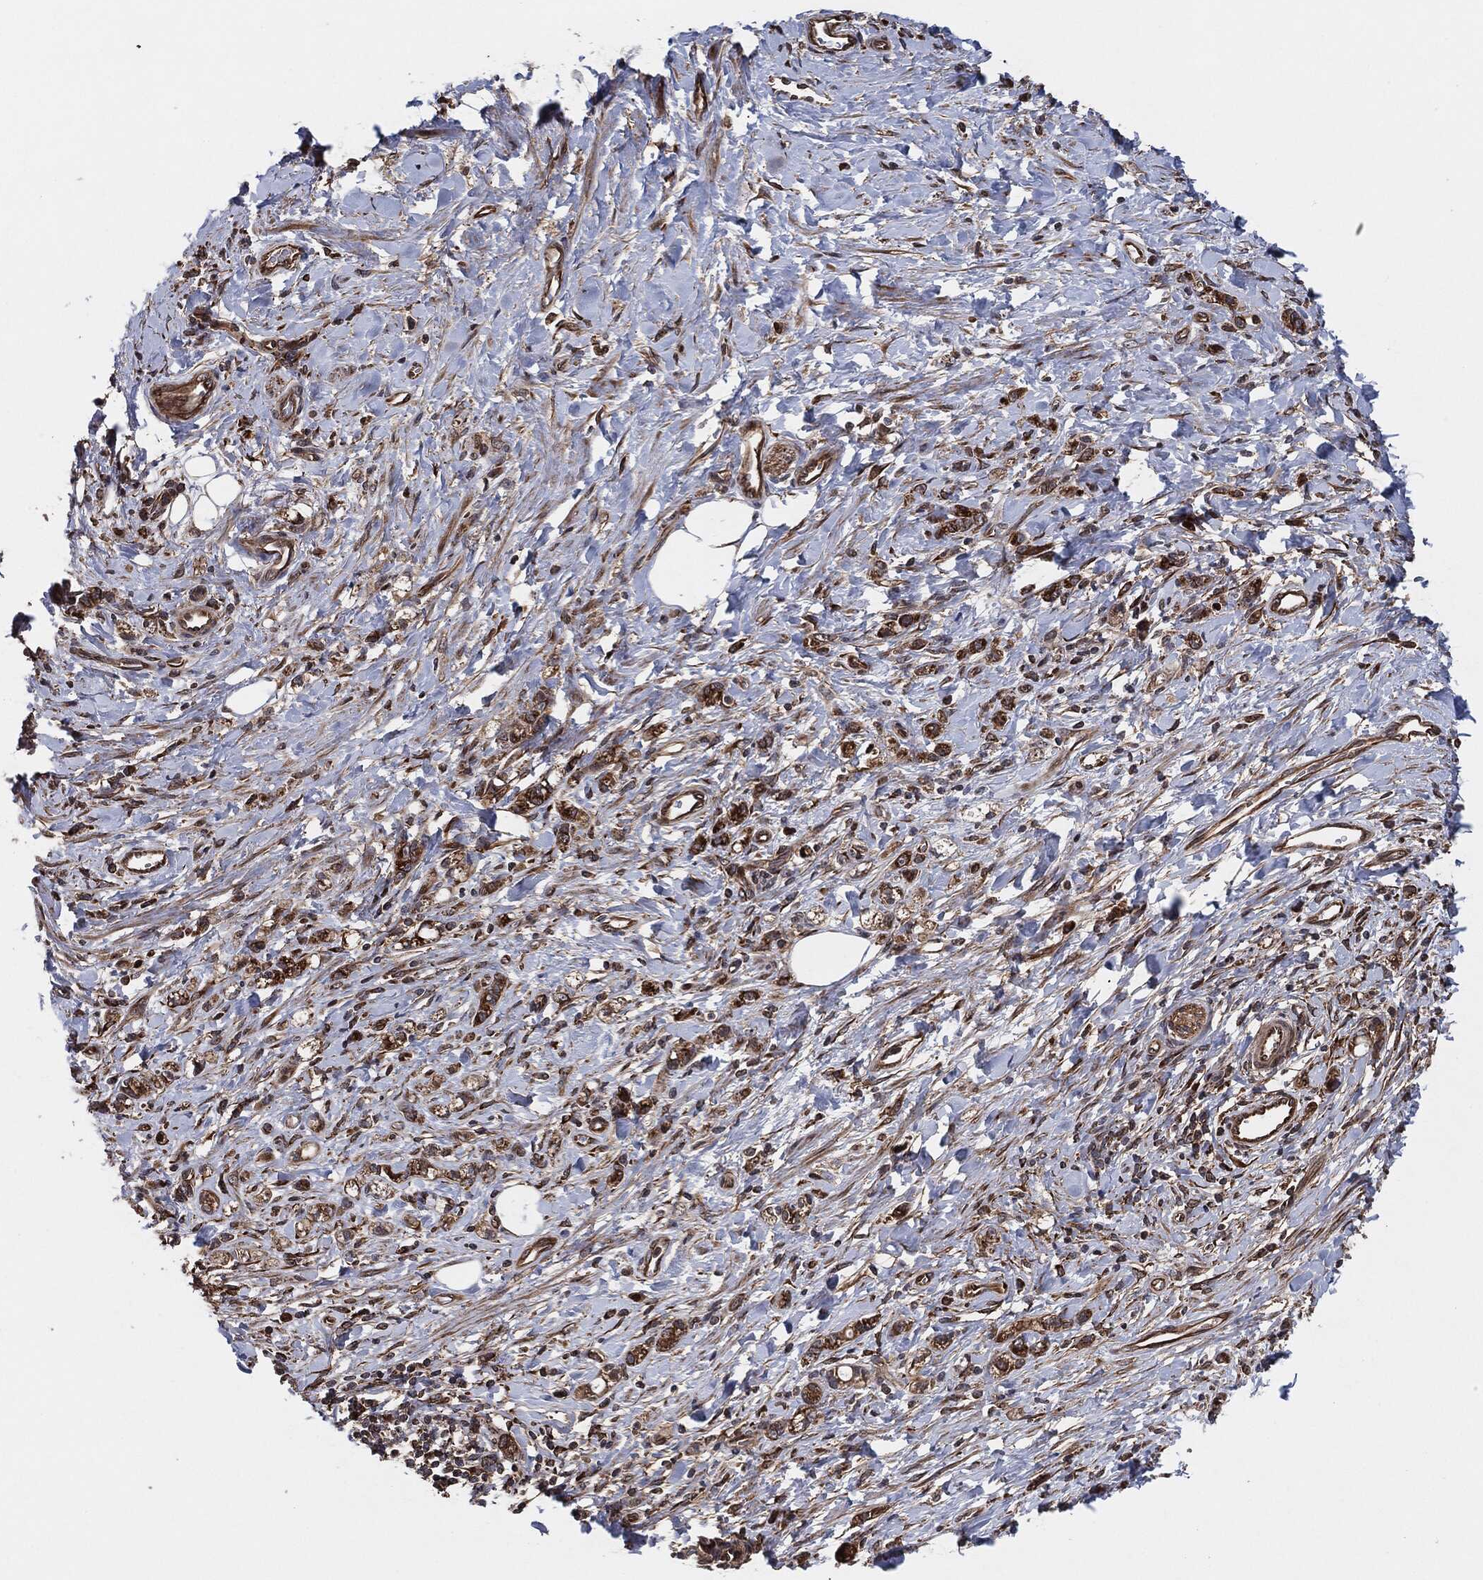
{"staining": {"intensity": "strong", "quantity": ">75%", "location": "cytoplasmic/membranous"}, "tissue": "stomach cancer", "cell_type": "Tumor cells", "image_type": "cancer", "snomed": [{"axis": "morphology", "description": "Adenocarcinoma, NOS"}, {"axis": "topography", "description": "Stomach"}], "caption": "Immunohistochemical staining of human stomach cancer demonstrates high levels of strong cytoplasmic/membranous protein expression in approximately >75% of tumor cells. Immunohistochemistry (ihc) stains the protein in brown and the nuclei are stained blue.", "gene": "BCAR1", "patient": {"sex": "male", "age": 77}}